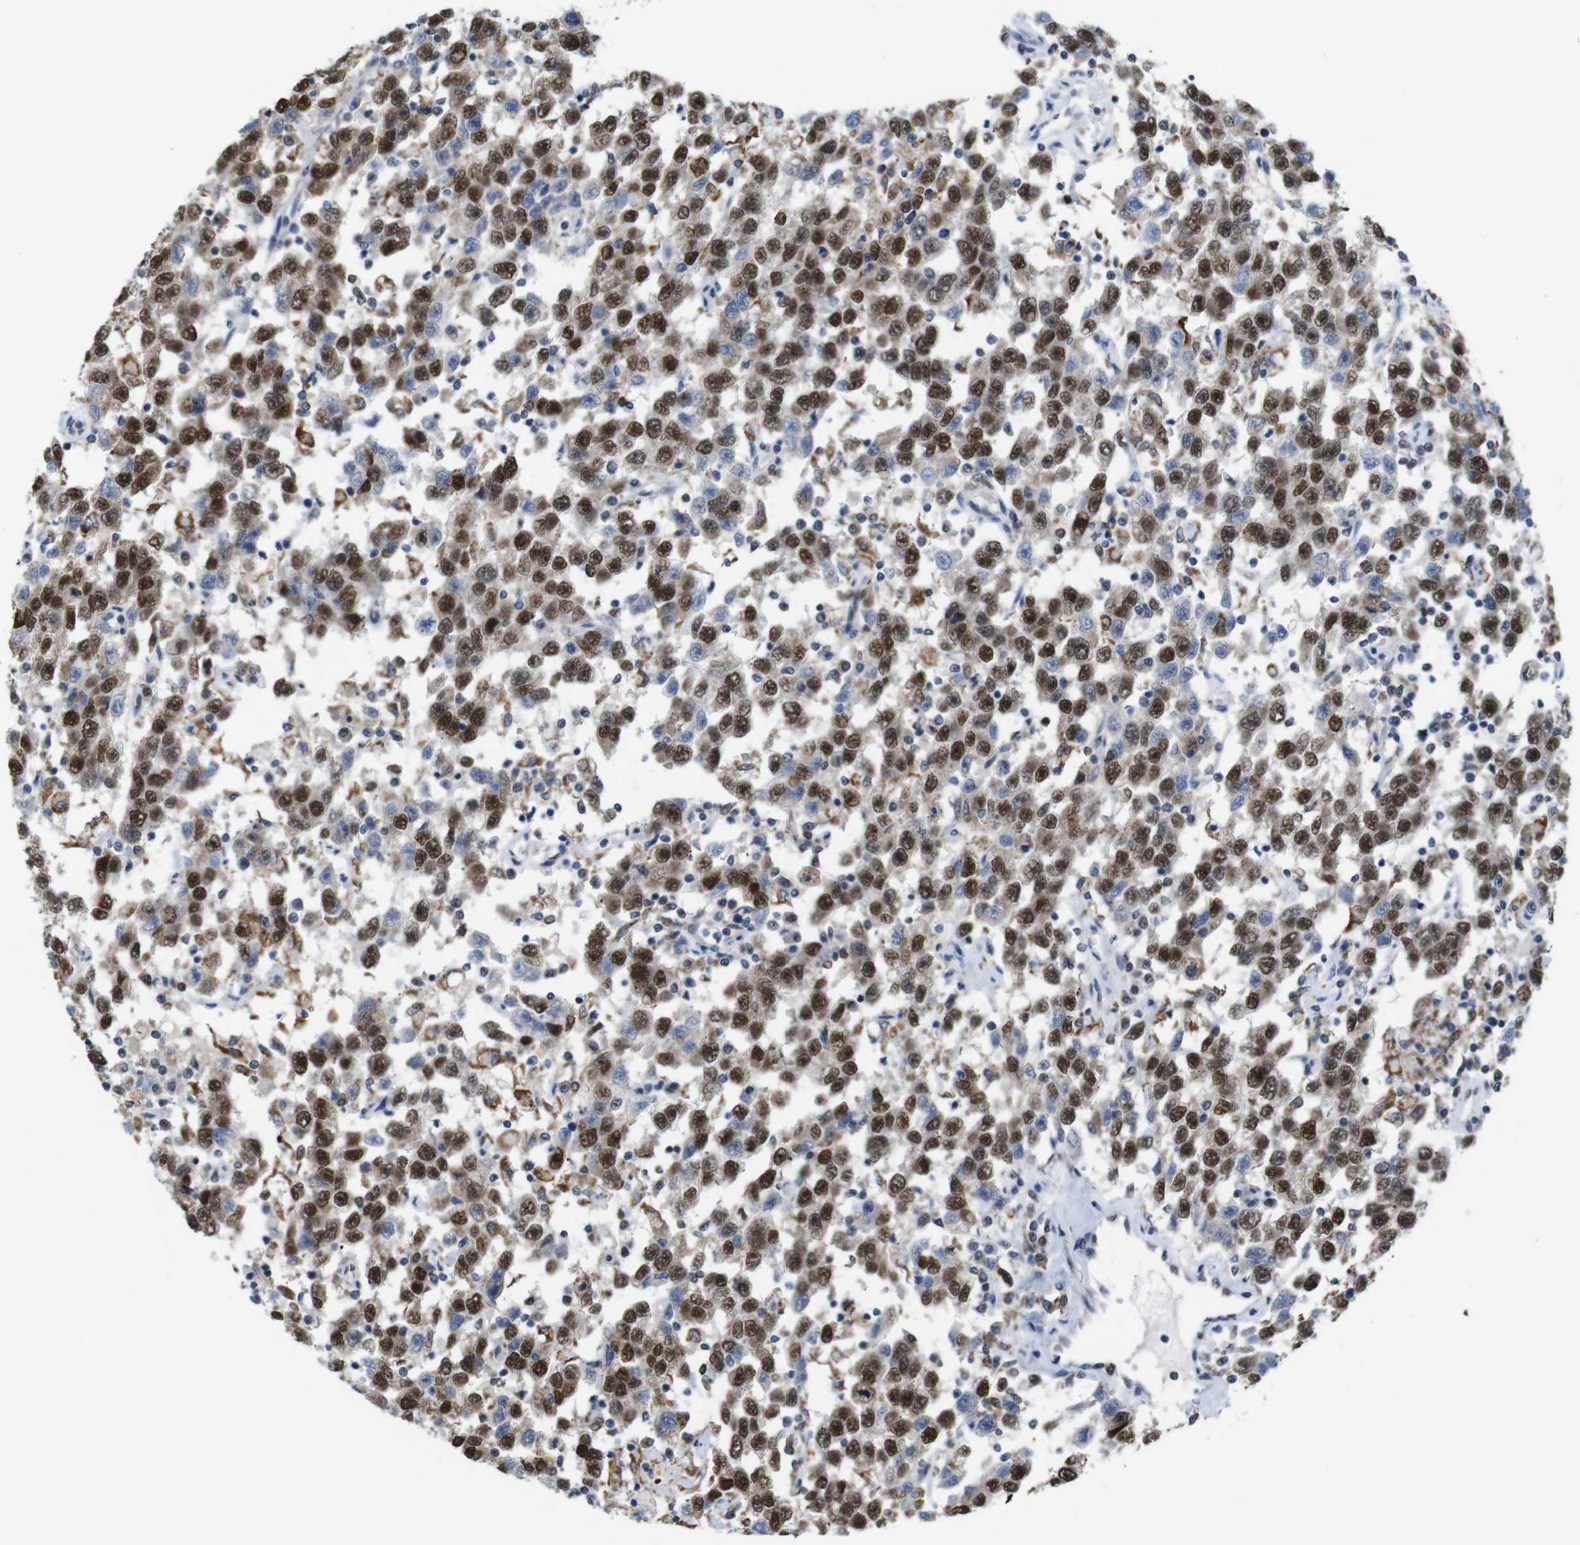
{"staining": {"intensity": "strong", "quantity": ">75%", "location": "cytoplasmic/membranous,nuclear"}, "tissue": "testis cancer", "cell_type": "Tumor cells", "image_type": "cancer", "snomed": [{"axis": "morphology", "description": "Seminoma, NOS"}, {"axis": "topography", "description": "Testis"}], "caption": "Immunohistochemistry (IHC) of human testis cancer (seminoma) displays high levels of strong cytoplasmic/membranous and nuclear expression in approximately >75% of tumor cells. (brown staining indicates protein expression, while blue staining denotes nuclei).", "gene": "PNMA8A", "patient": {"sex": "male", "age": 41}}